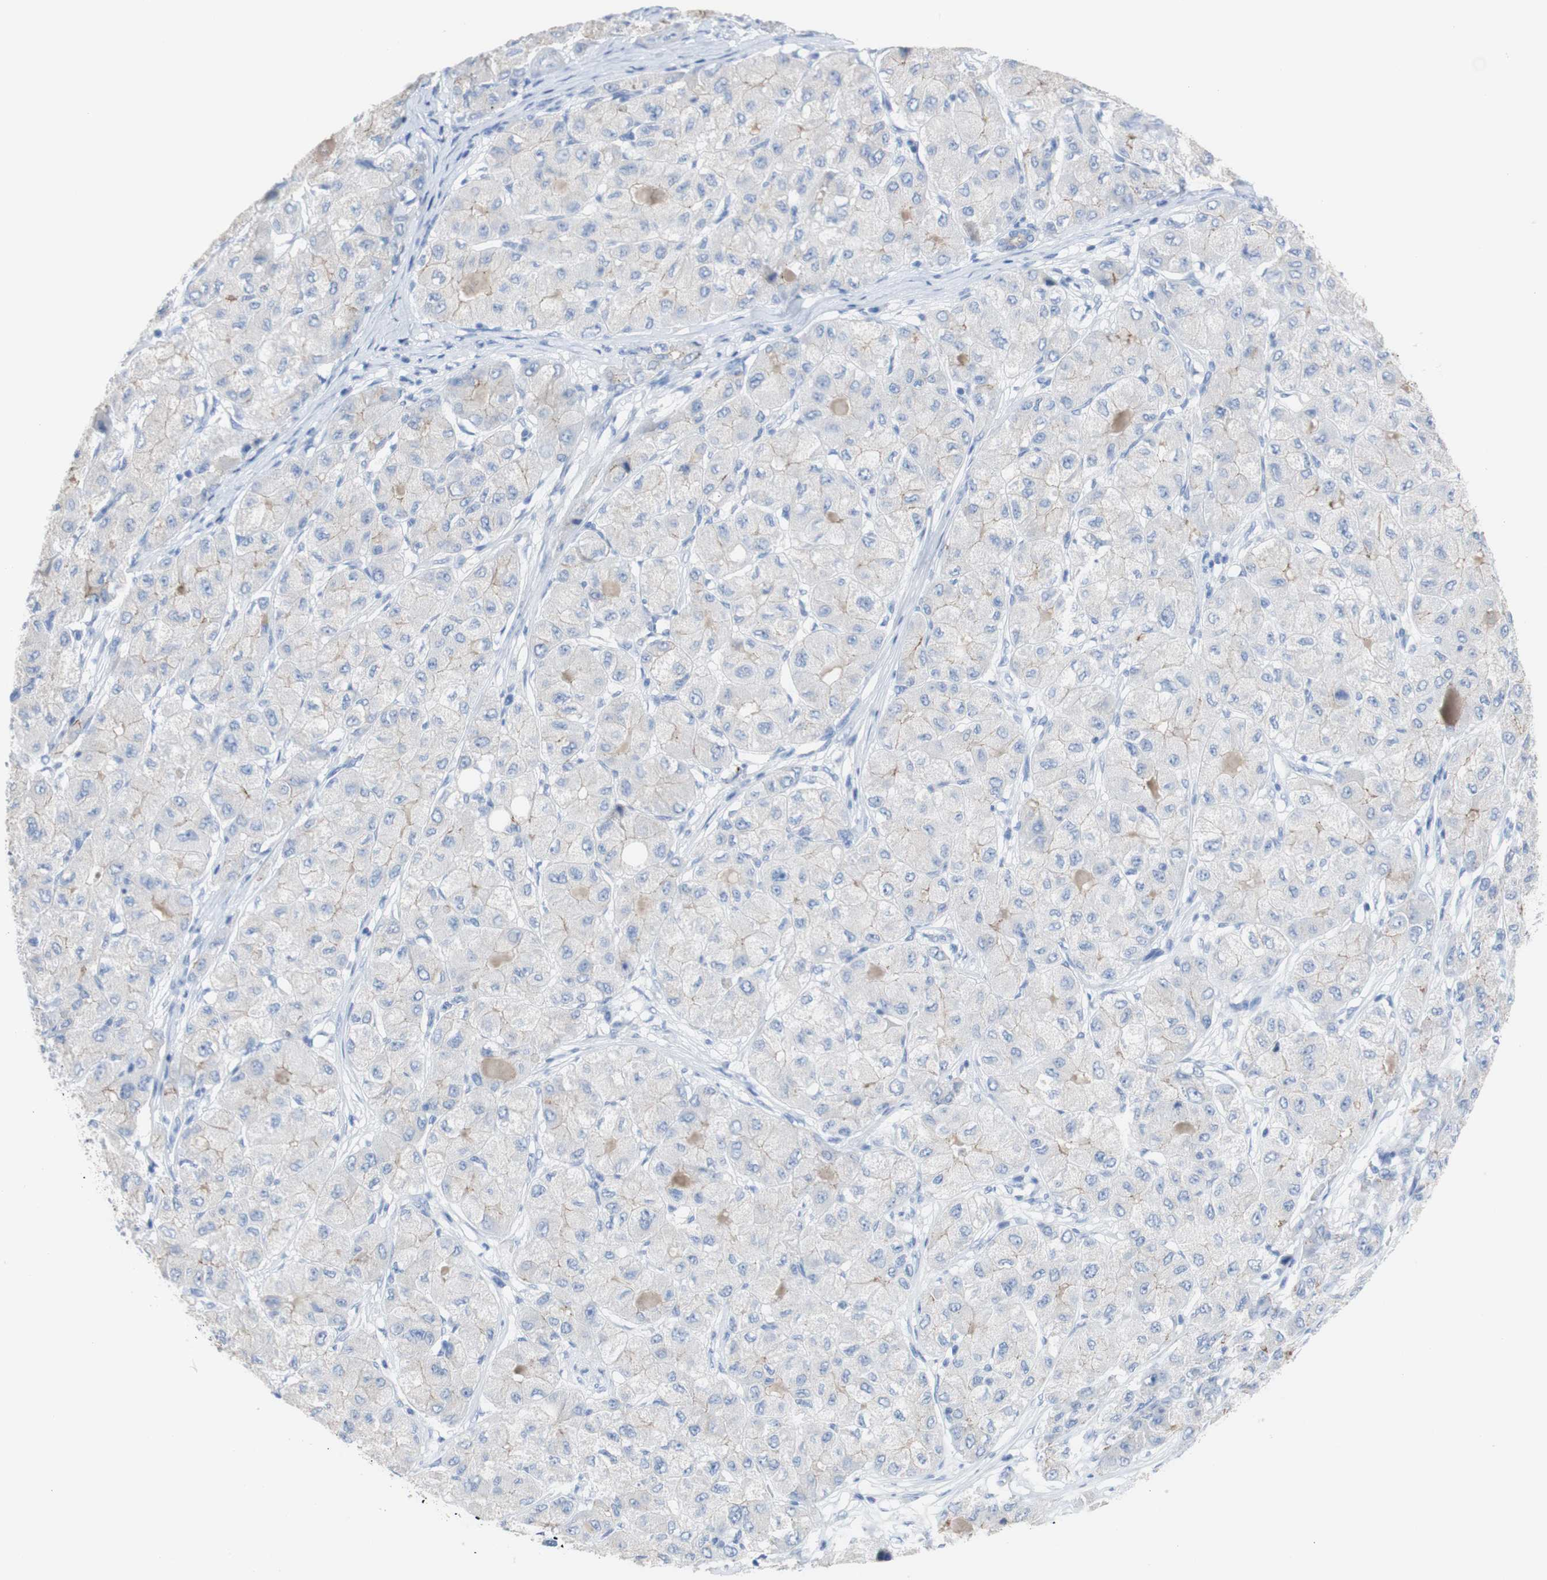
{"staining": {"intensity": "weak", "quantity": "<25%", "location": "cytoplasmic/membranous"}, "tissue": "liver cancer", "cell_type": "Tumor cells", "image_type": "cancer", "snomed": [{"axis": "morphology", "description": "Carcinoma, Hepatocellular, NOS"}, {"axis": "topography", "description": "Liver"}], "caption": "High magnification brightfield microscopy of liver hepatocellular carcinoma stained with DAB (brown) and counterstained with hematoxylin (blue): tumor cells show no significant staining. (Immunohistochemistry, brightfield microscopy, high magnification).", "gene": "DSC2", "patient": {"sex": "male", "age": 80}}